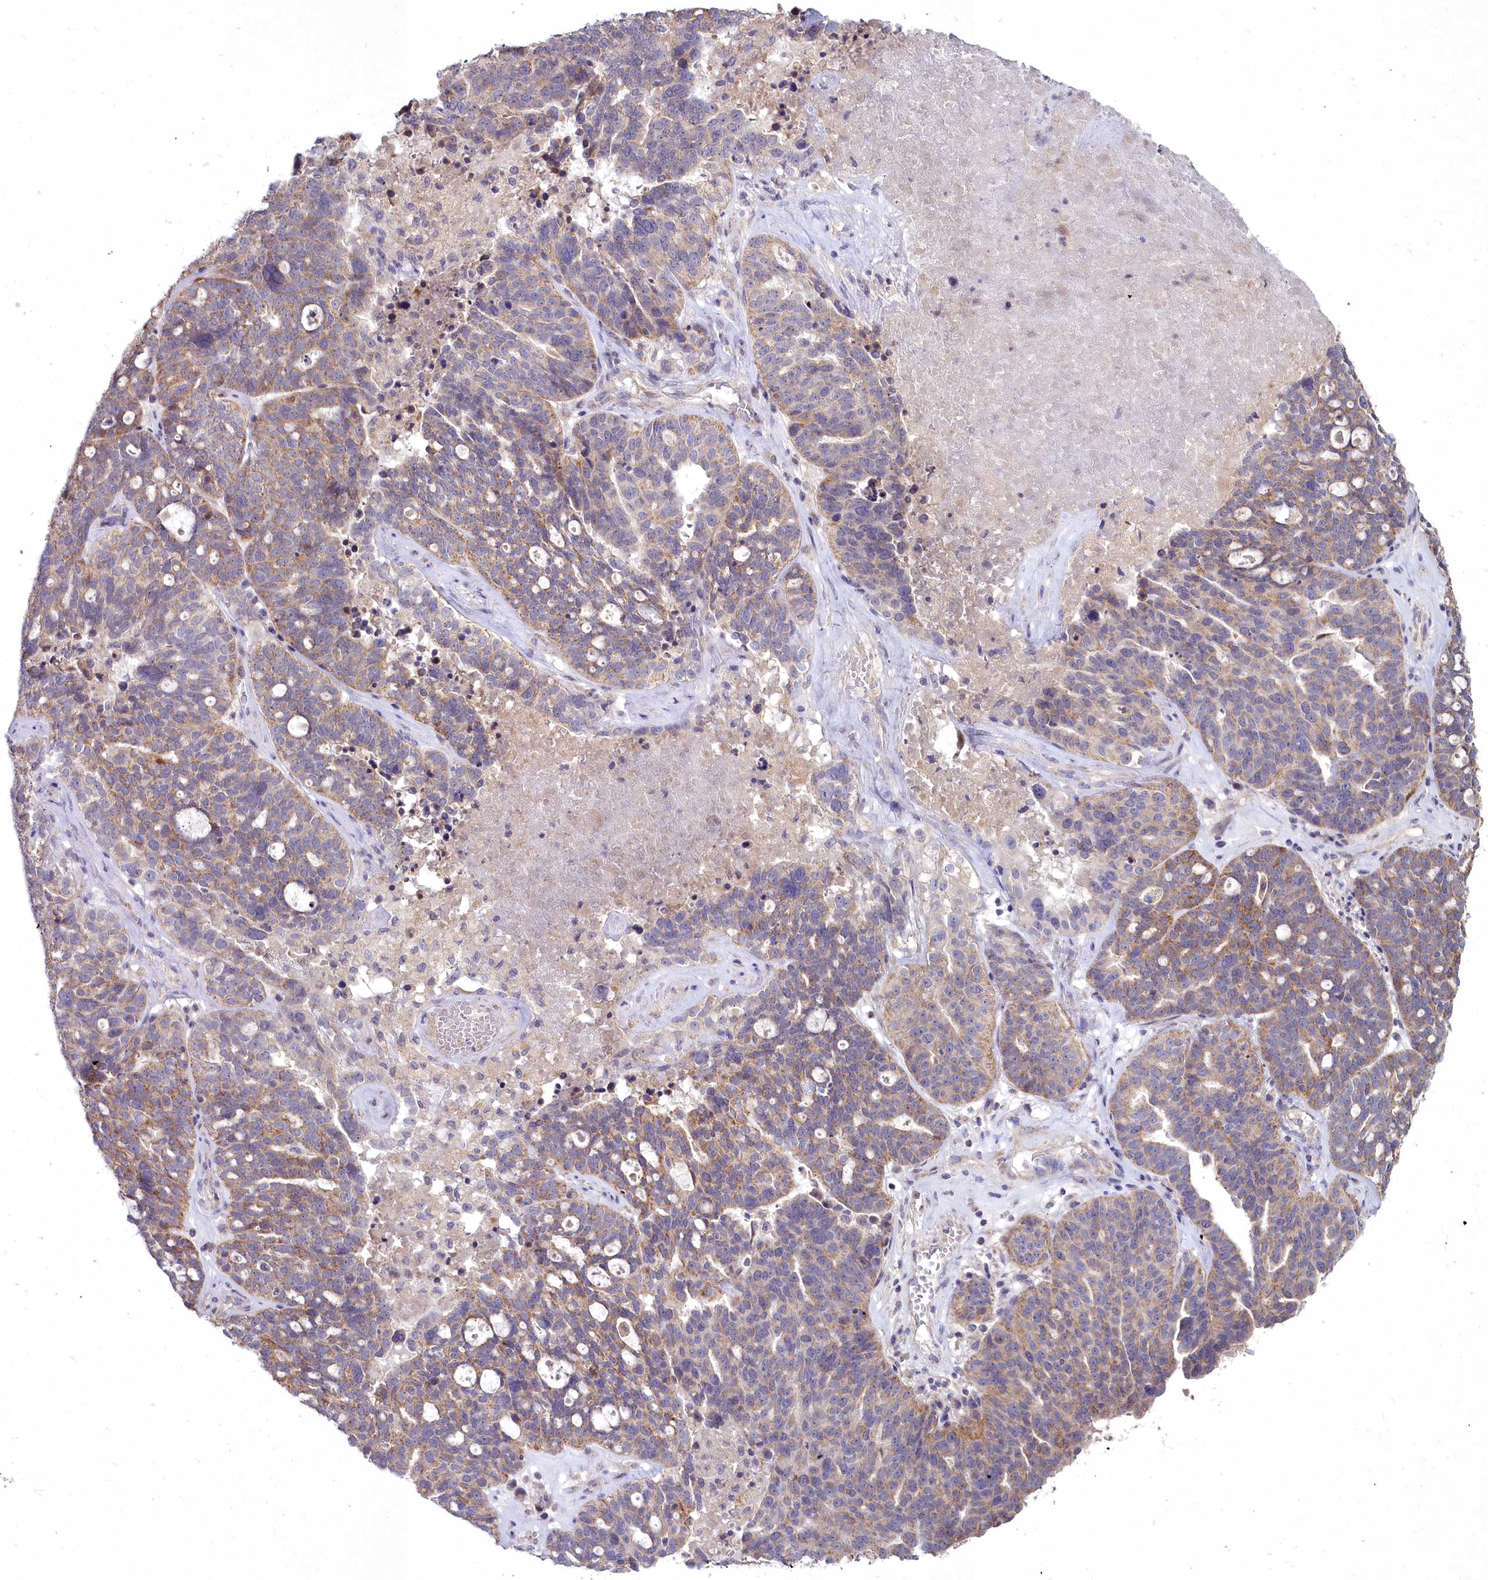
{"staining": {"intensity": "moderate", "quantity": ">75%", "location": "cytoplasmic/membranous"}, "tissue": "ovarian cancer", "cell_type": "Tumor cells", "image_type": "cancer", "snomed": [{"axis": "morphology", "description": "Cystadenocarcinoma, serous, NOS"}, {"axis": "topography", "description": "Ovary"}], "caption": "Protein staining exhibits moderate cytoplasmic/membranous expression in about >75% of tumor cells in ovarian cancer.", "gene": "MICU2", "patient": {"sex": "female", "age": 59}}